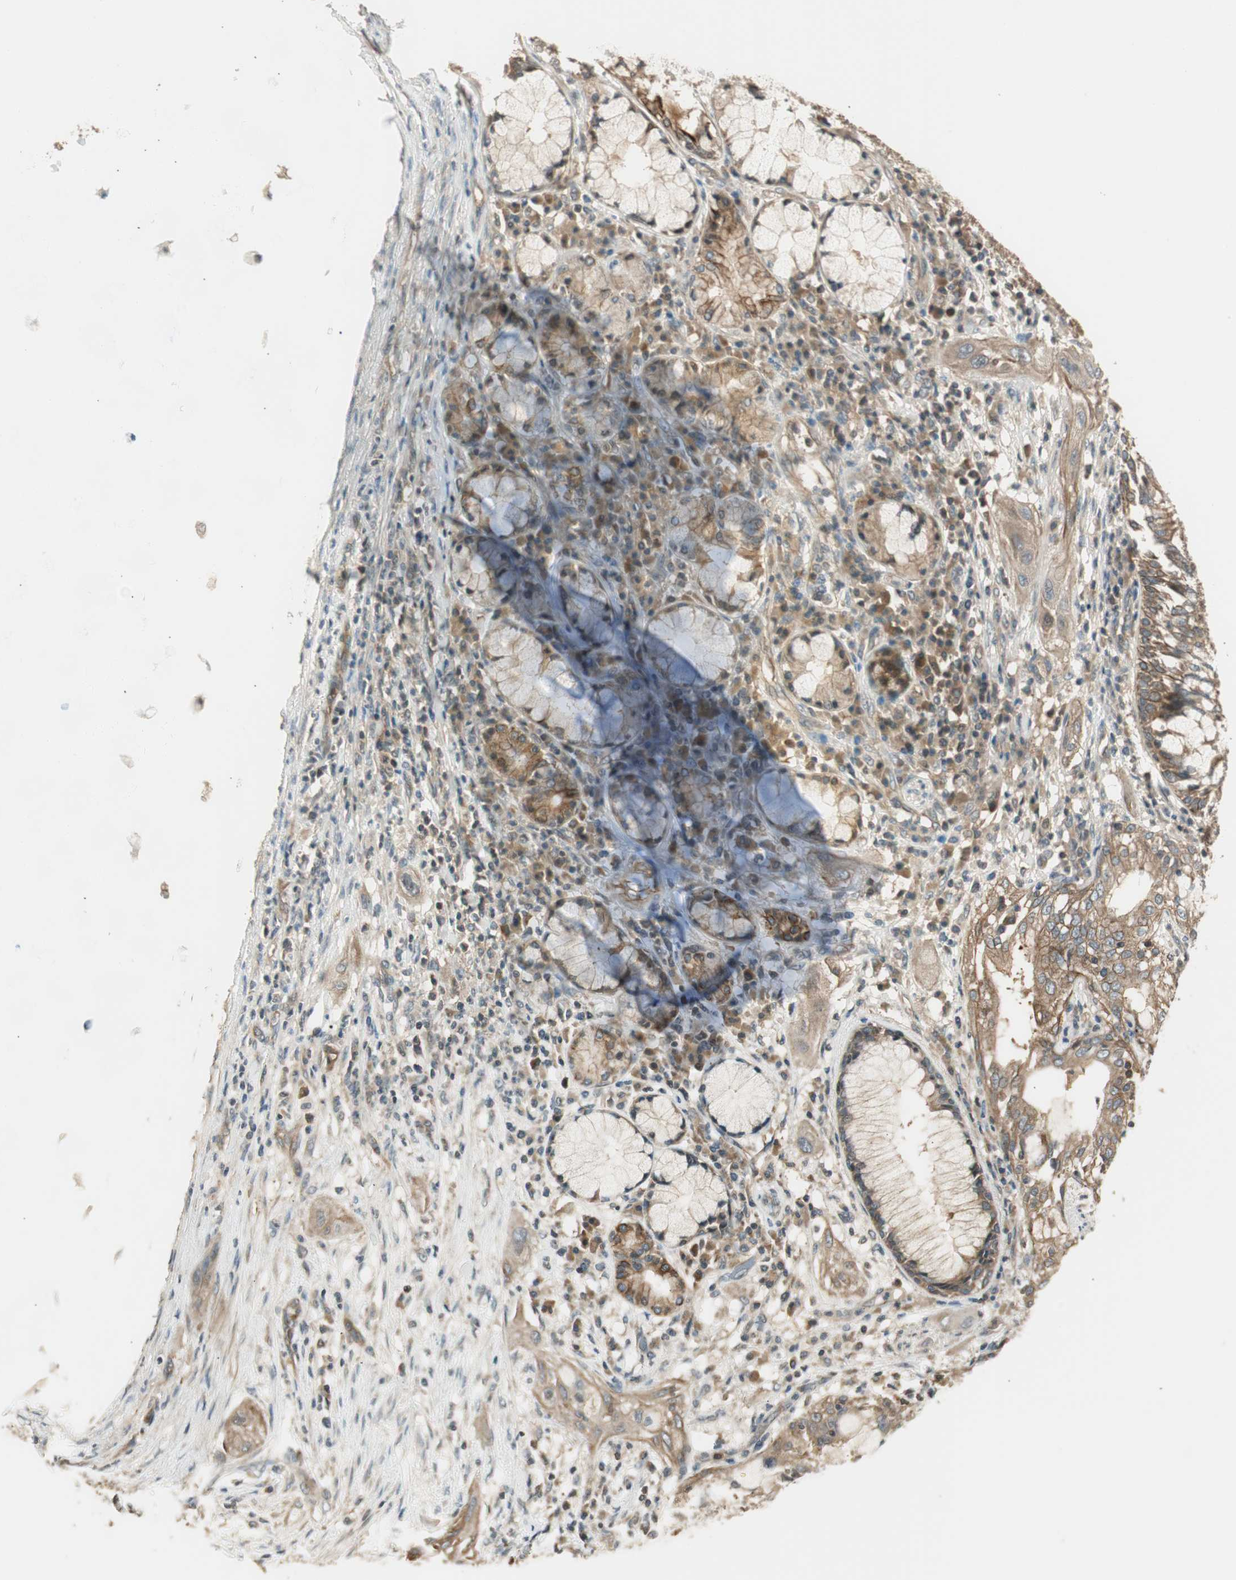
{"staining": {"intensity": "weak", "quantity": ">75%", "location": "cytoplasmic/membranous"}, "tissue": "lung cancer", "cell_type": "Tumor cells", "image_type": "cancer", "snomed": [{"axis": "morphology", "description": "Squamous cell carcinoma, NOS"}, {"axis": "topography", "description": "Lung"}], "caption": "This micrograph displays lung cancer stained with immunohistochemistry (IHC) to label a protein in brown. The cytoplasmic/membranous of tumor cells show weak positivity for the protein. Nuclei are counter-stained blue.", "gene": "PFDN5", "patient": {"sex": "female", "age": 47}}